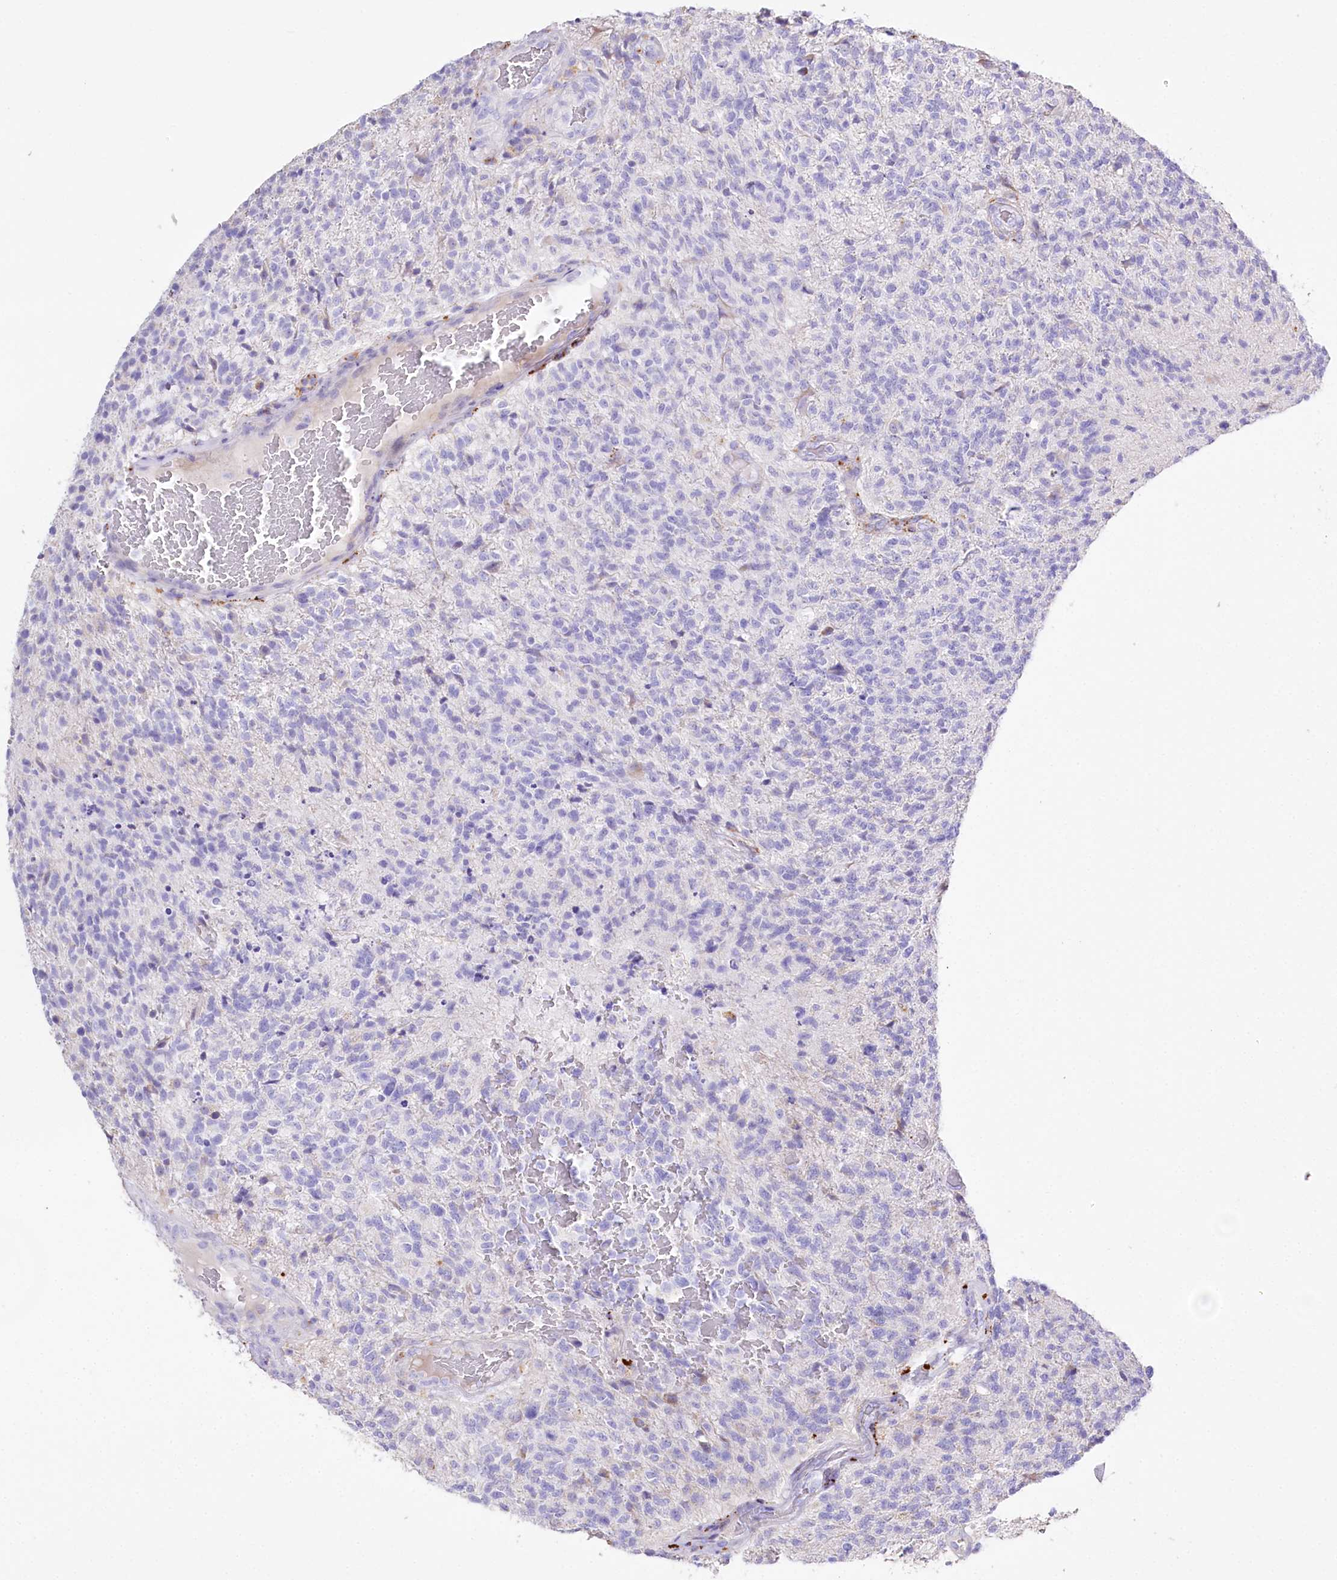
{"staining": {"intensity": "negative", "quantity": "none", "location": "none"}, "tissue": "glioma", "cell_type": "Tumor cells", "image_type": "cancer", "snomed": [{"axis": "morphology", "description": "Glioma, malignant, High grade"}, {"axis": "topography", "description": "Brain"}], "caption": "This is an IHC photomicrograph of glioma. There is no expression in tumor cells.", "gene": "PTER", "patient": {"sex": "male", "age": 56}}